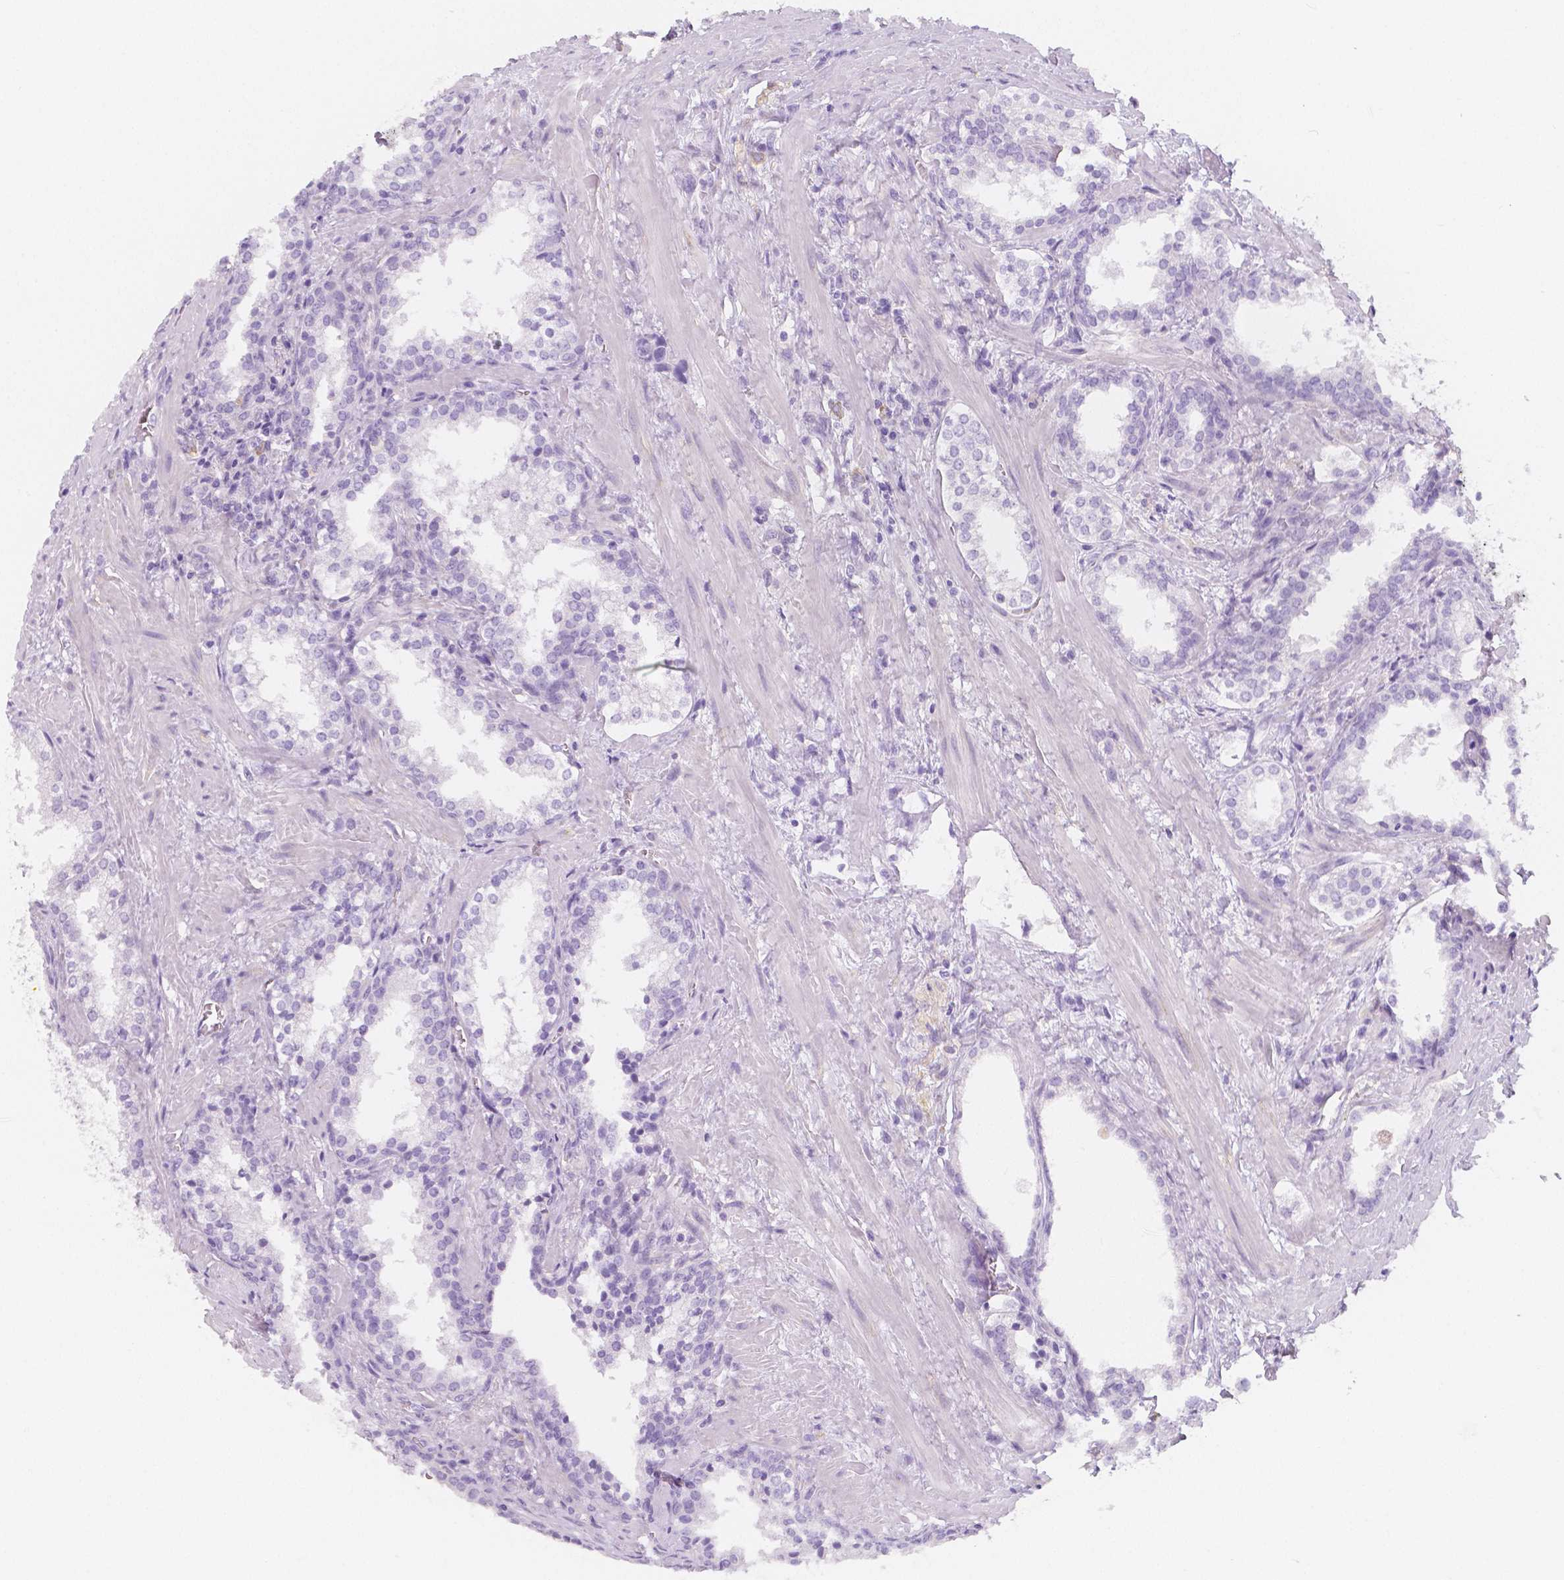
{"staining": {"intensity": "negative", "quantity": "none", "location": "none"}, "tissue": "prostate cancer", "cell_type": "Tumor cells", "image_type": "cancer", "snomed": [{"axis": "morphology", "description": "Adenocarcinoma, NOS"}, {"axis": "topography", "description": "Prostate and seminal vesicle, NOS"}], "caption": "Immunohistochemistry of prostate adenocarcinoma demonstrates no positivity in tumor cells.", "gene": "MAP1A", "patient": {"sex": "male", "age": 63}}